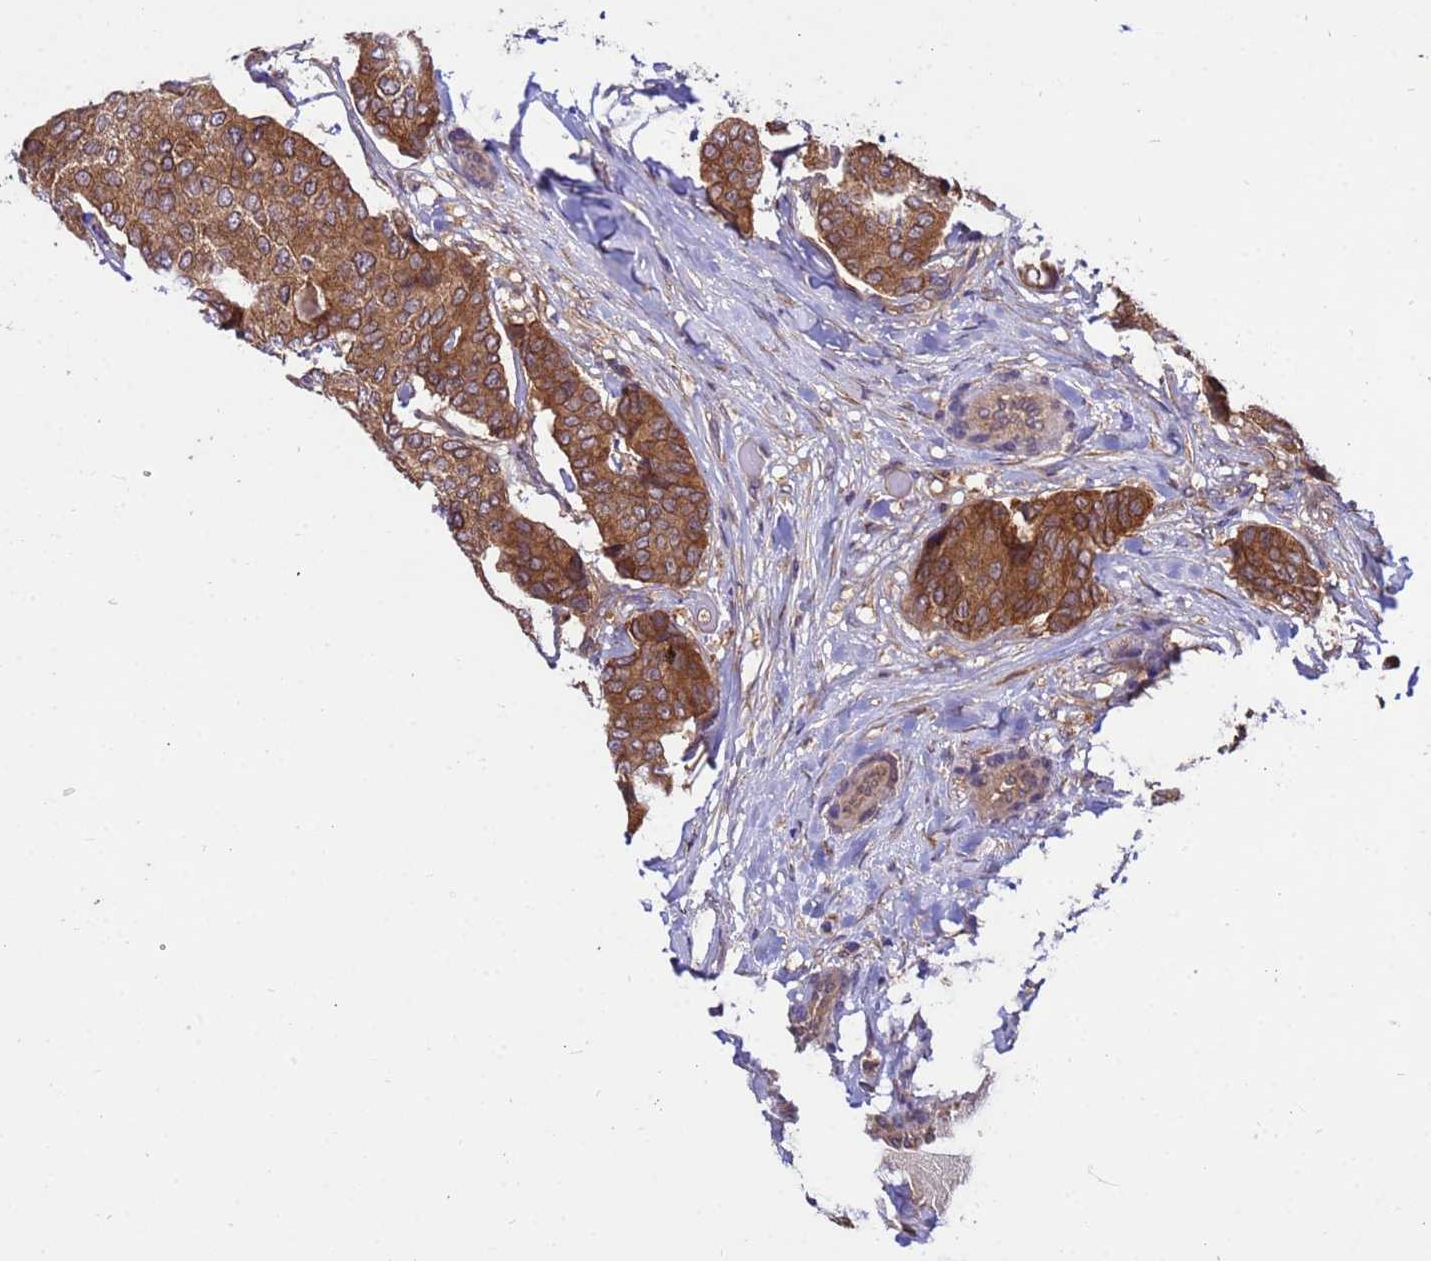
{"staining": {"intensity": "moderate", "quantity": ">75%", "location": "cytoplasmic/membranous"}, "tissue": "breast cancer", "cell_type": "Tumor cells", "image_type": "cancer", "snomed": [{"axis": "morphology", "description": "Duct carcinoma"}, {"axis": "topography", "description": "Breast"}], "caption": "Protein expression analysis of breast cancer (infiltrating ductal carcinoma) displays moderate cytoplasmic/membranous staining in about >75% of tumor cells.", "gene": "GET3", "patient": {"sex": "female", "age": 75}}